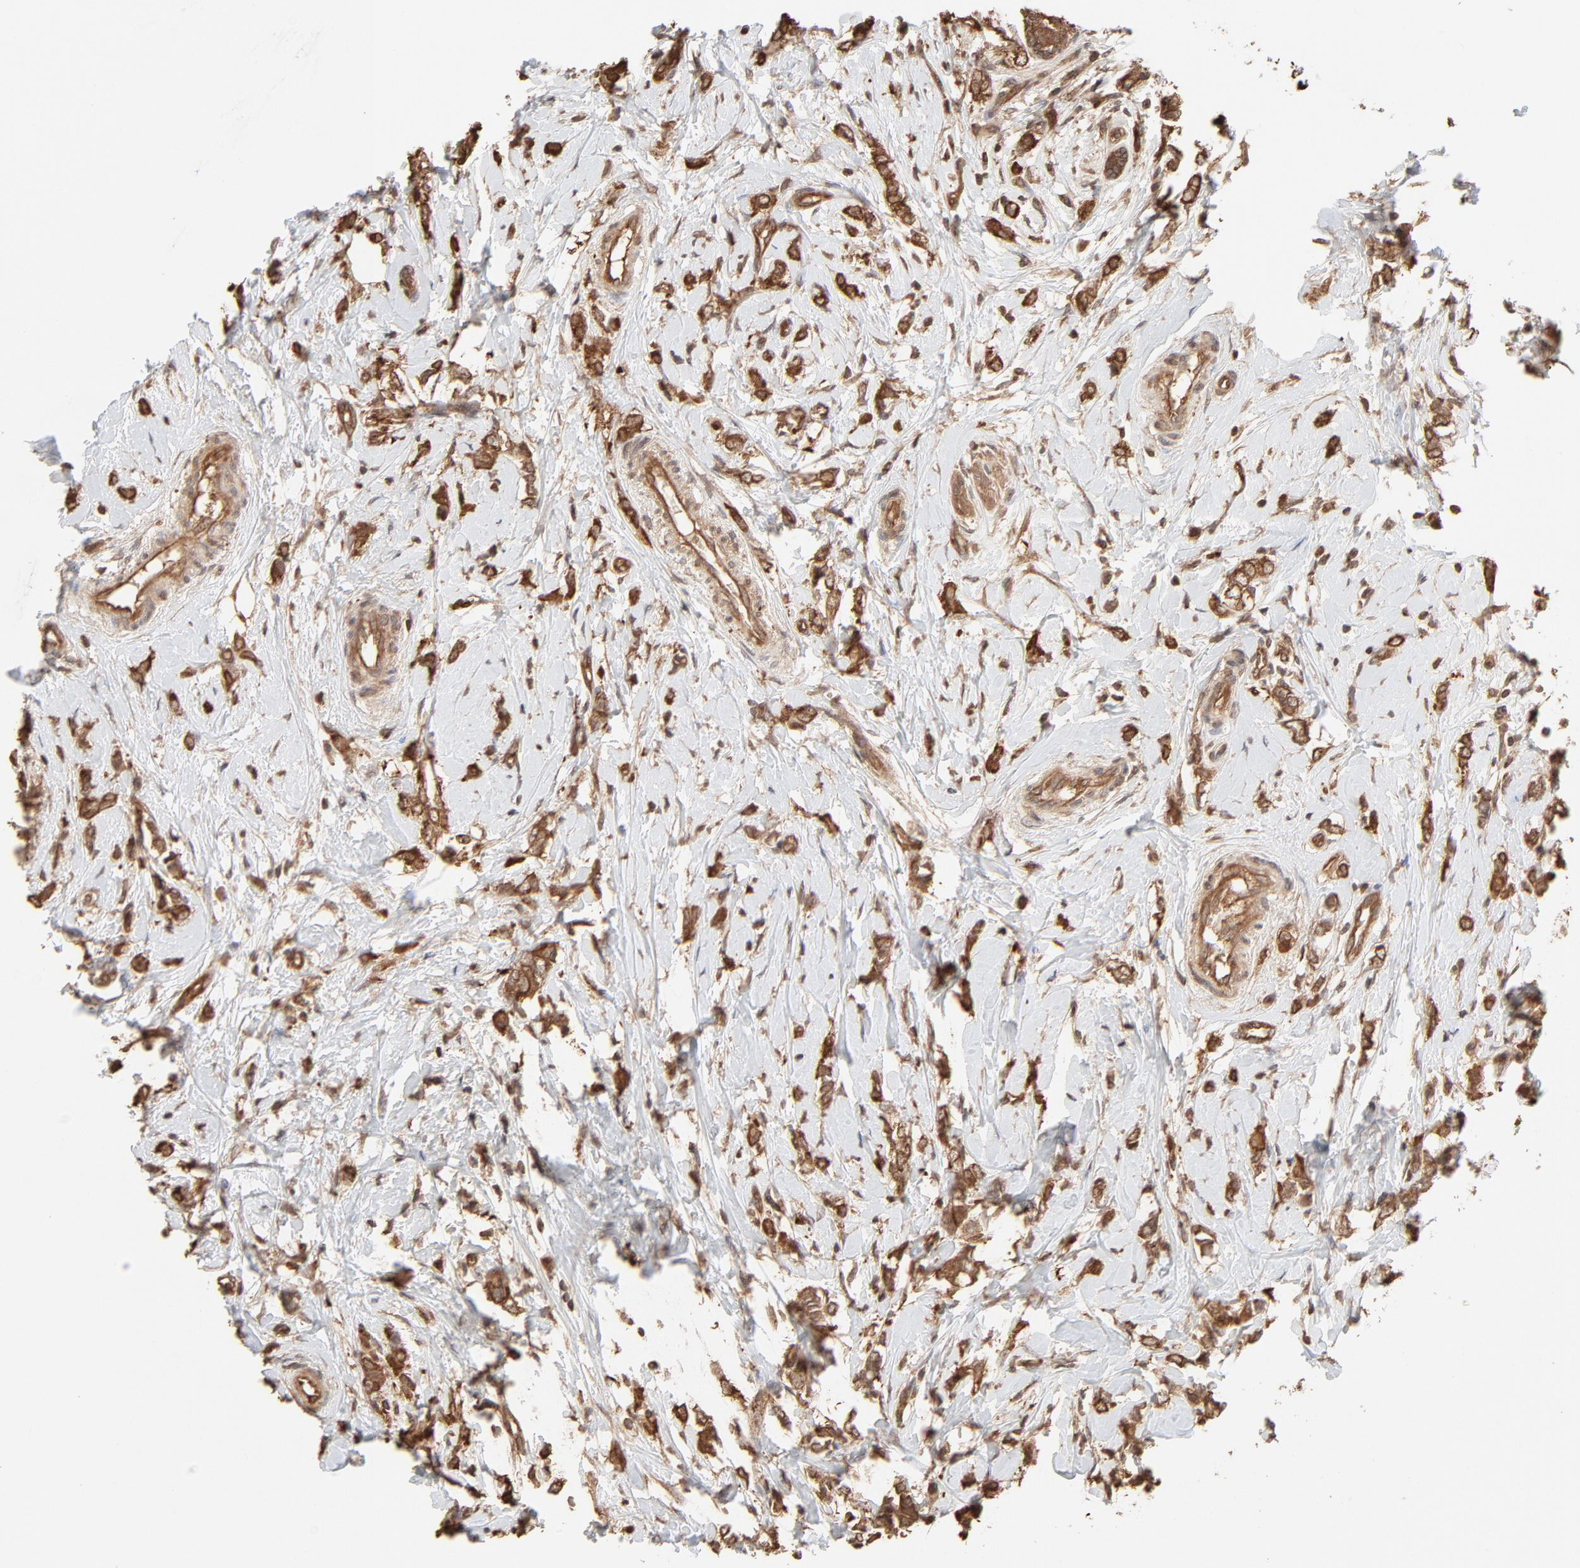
{"staining": {"intensity": "moderate", "quantity": ">75%", "location": "cytoplasmic/membranous"}, "tissue": "breast cancer", "cell_type": "Tumor cells", "image_type": "cancer", "snomed": [{"axis": "morphology", "description": "Normal tissue, NOS"}, {"axis": "morphology", "description": "Lobular carcinoma"}, {"axis": "topography", "description": "Breast"}], "caption": "Moderate cytoplasmic/membranous protein staining is present in approximately >75% of tumor cells in breast cancer. The staining is performed using DAB brown chromogen to label protein expression. The nuclei are counter-stained blue using hematoxylin.", "gene": "PPP2CA", "patient": {"sex": "female", "age": 47}}